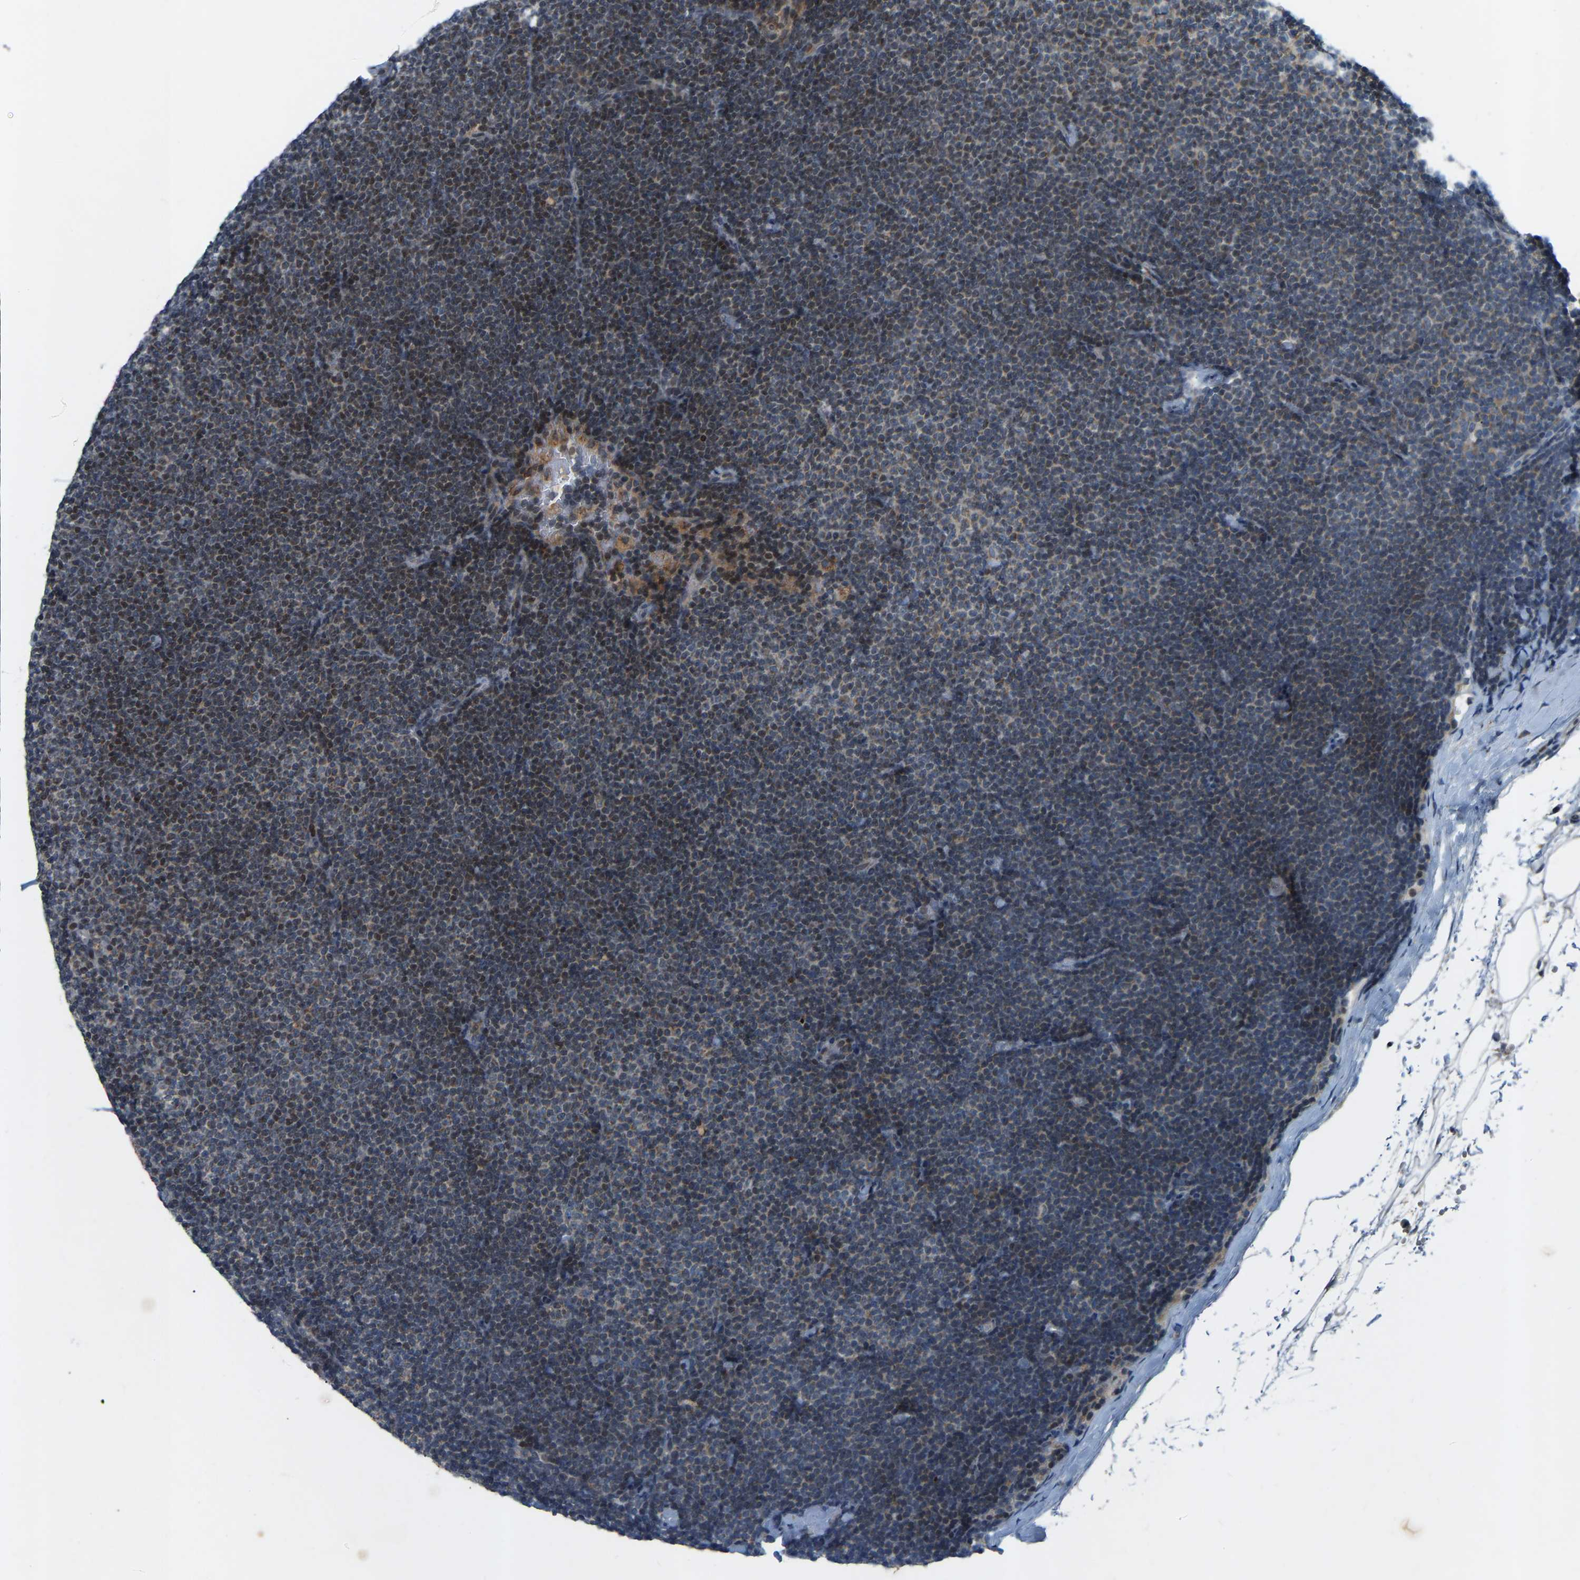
{"staining": {"intensity": "weak", "quantity": "<25%", "location": "cytoplasmic/membranous"}, "tissue": "lymphoma", "cell_type": "Tumor cells", "image_type": "cancer", "snomed": [{"axis": "morphology", "description": "Malignant lymphoma, non-Hodgkin's type, Low grade"}, {"axis": "topography", "description": "Lymph node"}], "caption": "IHC photomicrograph of neoplastic tissue: human lymphoma stained with DAB demonstrates no significant protein staining in tumor cells.", "gene": "PARL", "patient": {"sex": "female", "age": 53}}